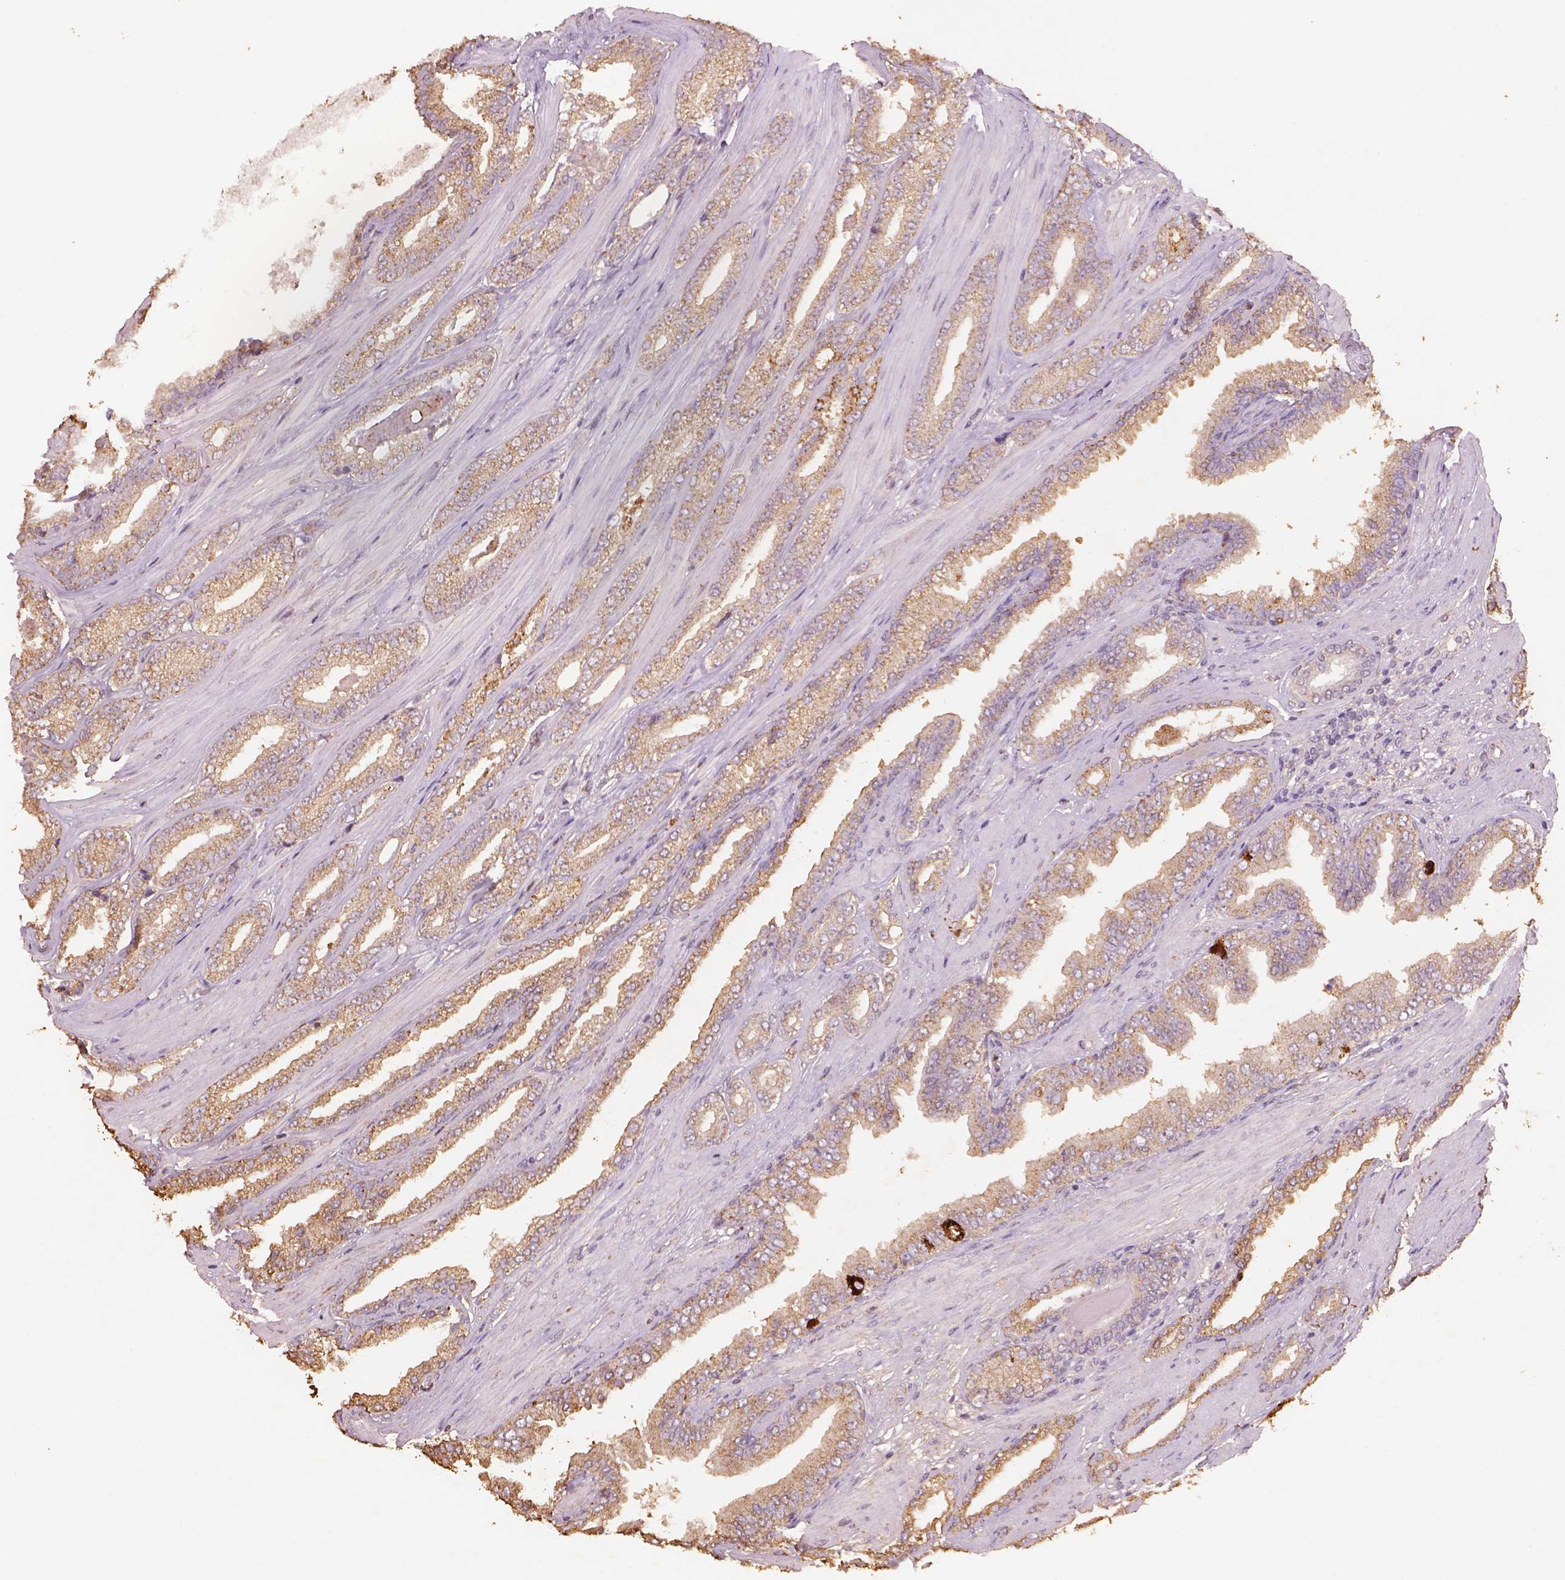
{"staining": {"intensity": "moderate", "quantity": ">75%", "location": "cytoplasmic/membranous"}, "tissue": "prostate cancer", "cell_type": "Tumor cells", "image_type": "cancer", "snomed": [{"axis": "morphology", "description": "Adenocarcinoma, Low grade"}, {"axis": "topography", "description": "Prostate"}], "caption": "High-magnification brightfield microscopy of prostate cancer stained with DAB (brown) and counterstained with hematoxylin (blue). tumor cells exhibit moderate cytoplasmic/membranous positivity is seen in about>75% of cells.", "gene": "AP2B1", "patient": {"sex": "male", "age": 61}}